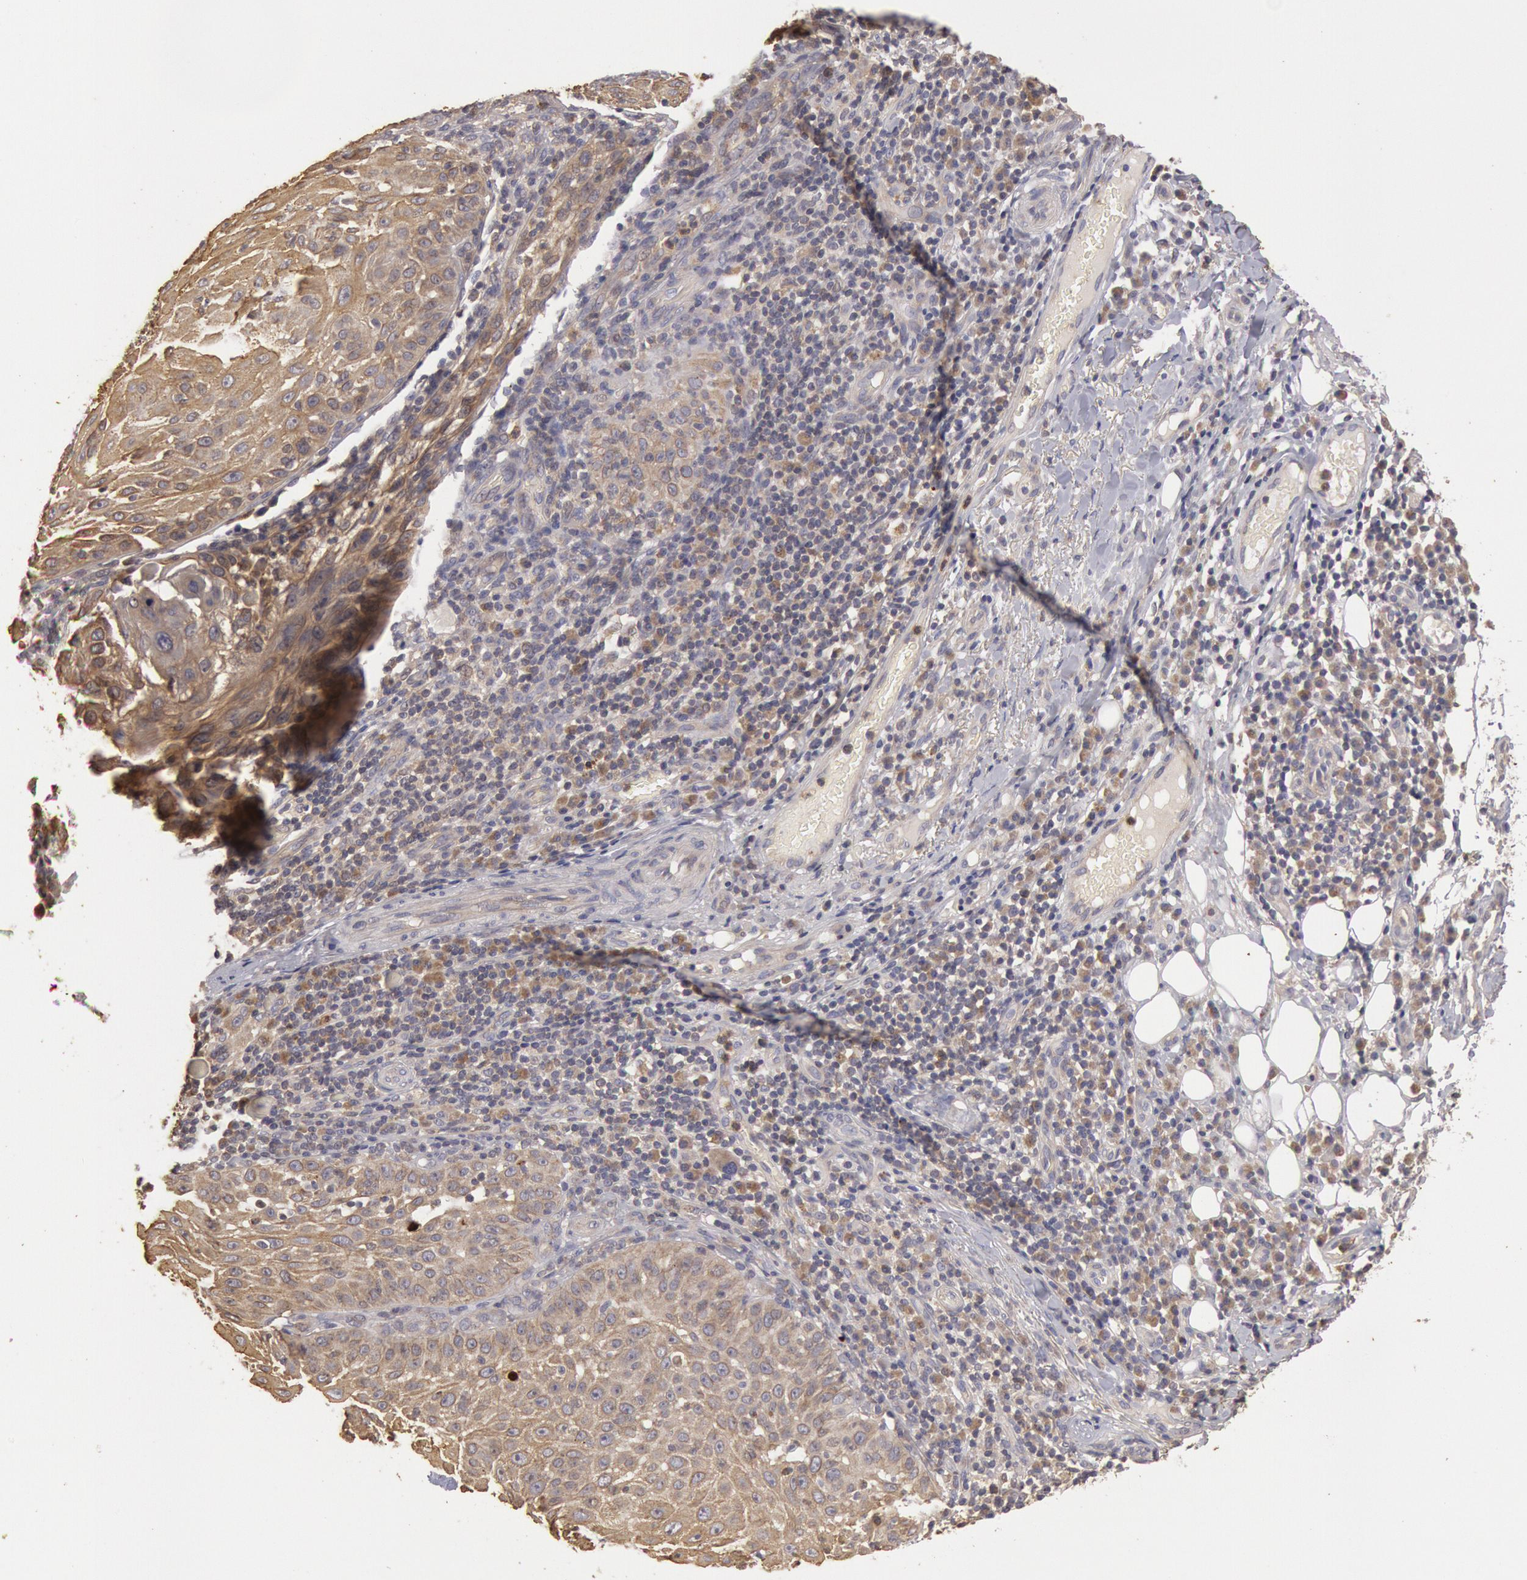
{"staining": {"intensity": "strong", "quantity": ">75%", "location": "cytoplasmic/membranous"}, "tissue": "skin cancer", "cell_type": "Tumor cells", "image_type": "cancer", "snomed": [{"axis": "morphology", "description": "Squamous cell carcinoma, NOS"}, {"axis": "topography", "description": "Skin"}], "caption": "Strong cytoplasmic/membranous positivity for a protein is identified in about >75% of tumor cells of skin squamous cell carcinoma using IHC.", "gene": "PLA2G6", "patient": {"sex": "female", "age": 89}}